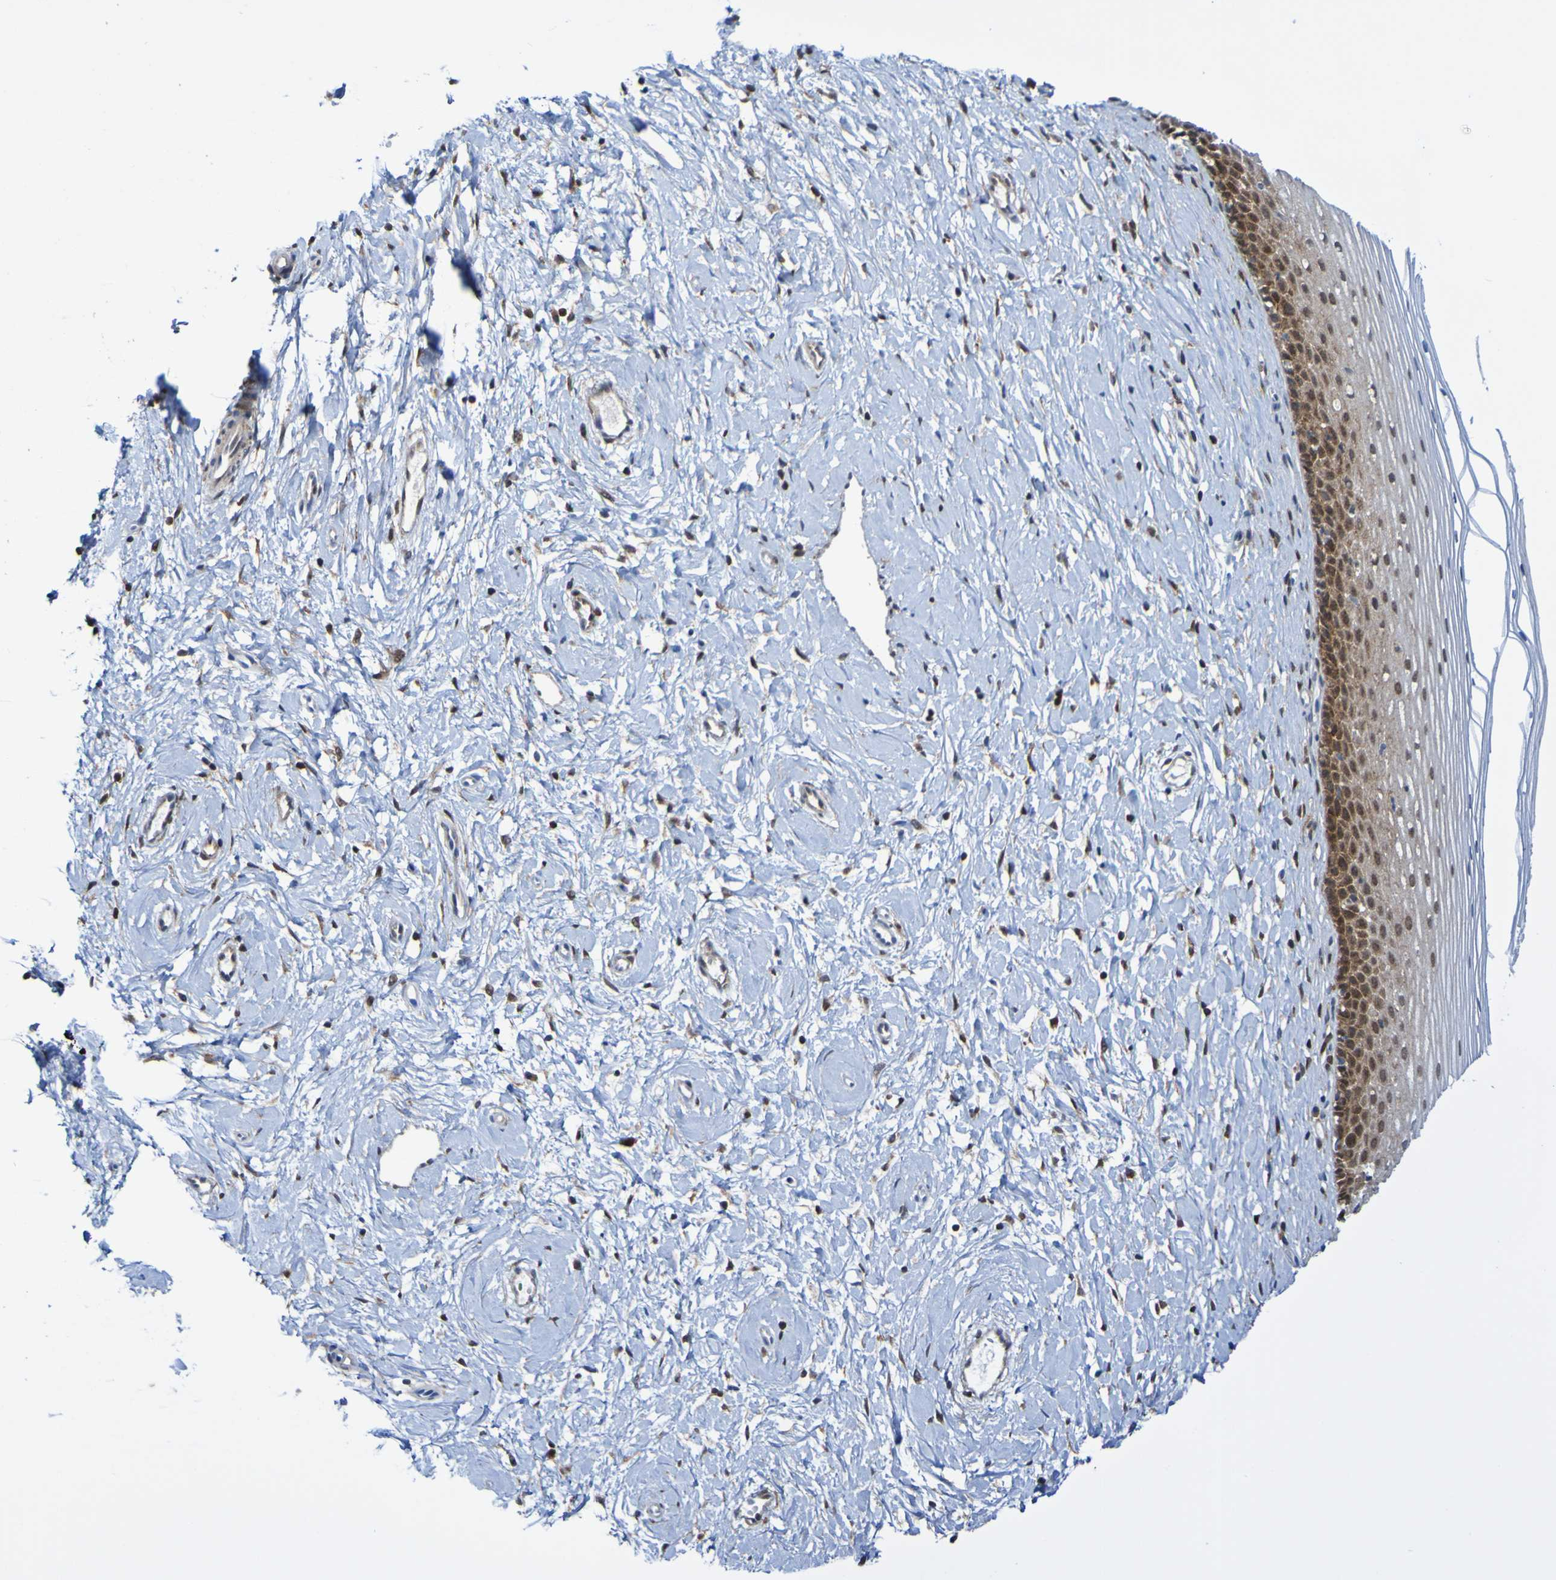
{"staining": {"intensity": "moderate", "quantity": ">75%", "location": "cytoplasmic/membranous"}, "tissue": "cervix", "cell_type": "Glandular cells", "image_type": "normal", "snomed": [{"axis": "morphology", "description": "Normal tissue, NOS"}, {"axis": "topography", "description": "Cervix"}], "caption": "A histopathology image of human cervix stained for a protein demonstrates moderate cytoplasmic/membranous brown staining in glandular cells. (DAB IHC, brown staining for protein, blue staining for nuclei).", "gene": "ATIC", "patient": {"sex": "female", "age": 39}}